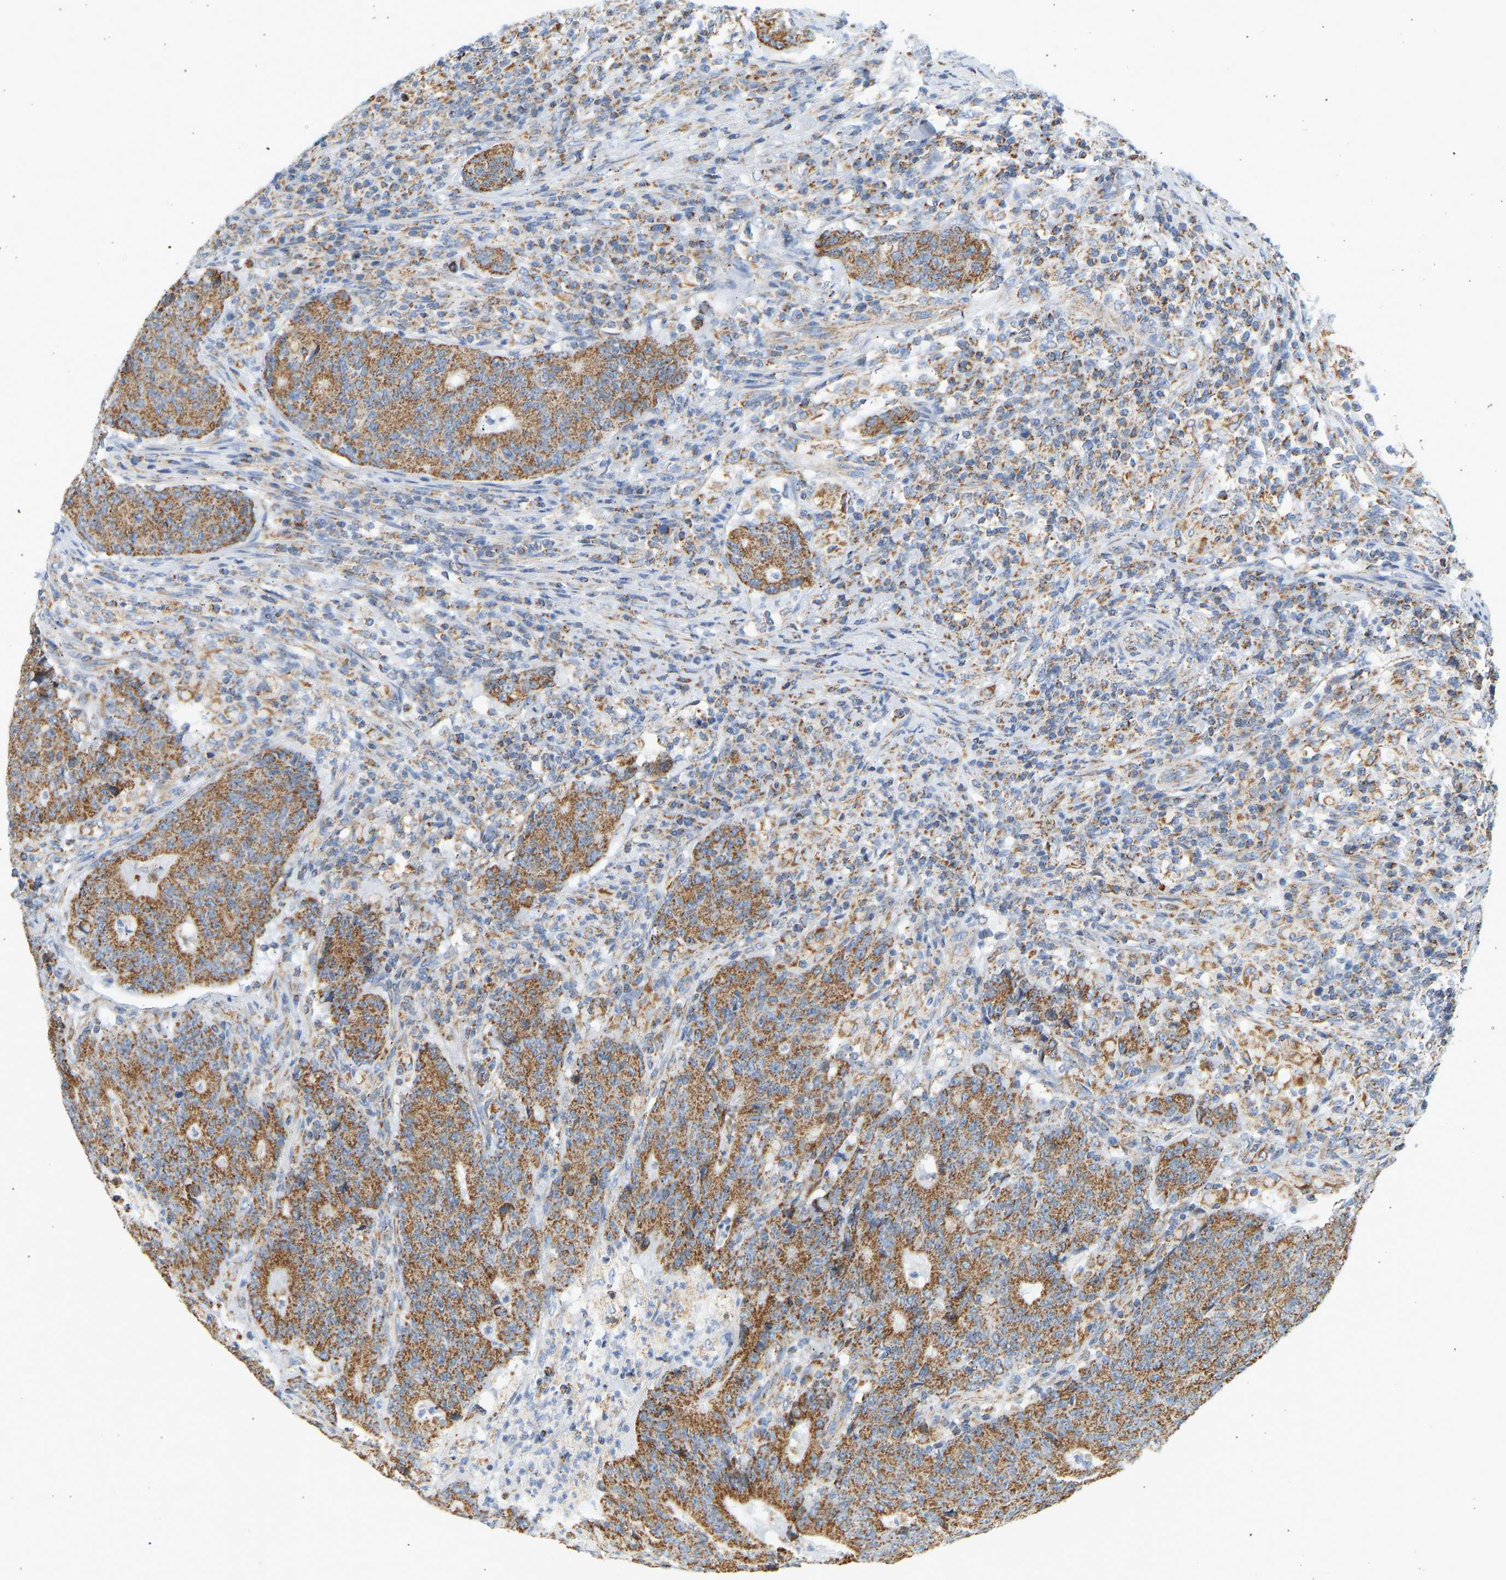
{"staining": {"intensity": "strong", "quantity": ">75%", "location": "cytoplasmic/membranous"}, "tissue": "colorectal cancer", "cell_type": "Tumor cells", "image_type": "cancer", "snomed": [{"axis": "morphology", "description": "Normal tissue, NOS"}, {"axis": "morphology", "description": "Adenocarcinoma, NOS"}, {"axis": "topography", "description": "Colon"}], "caption": "Colorectal adenocarcinoma tissue displays strong cytoplasmic/membranous expression in approximately >75% of tumor cells", "gene": "GRPEL2", "patient": {"sex": "female", "age": 75}}